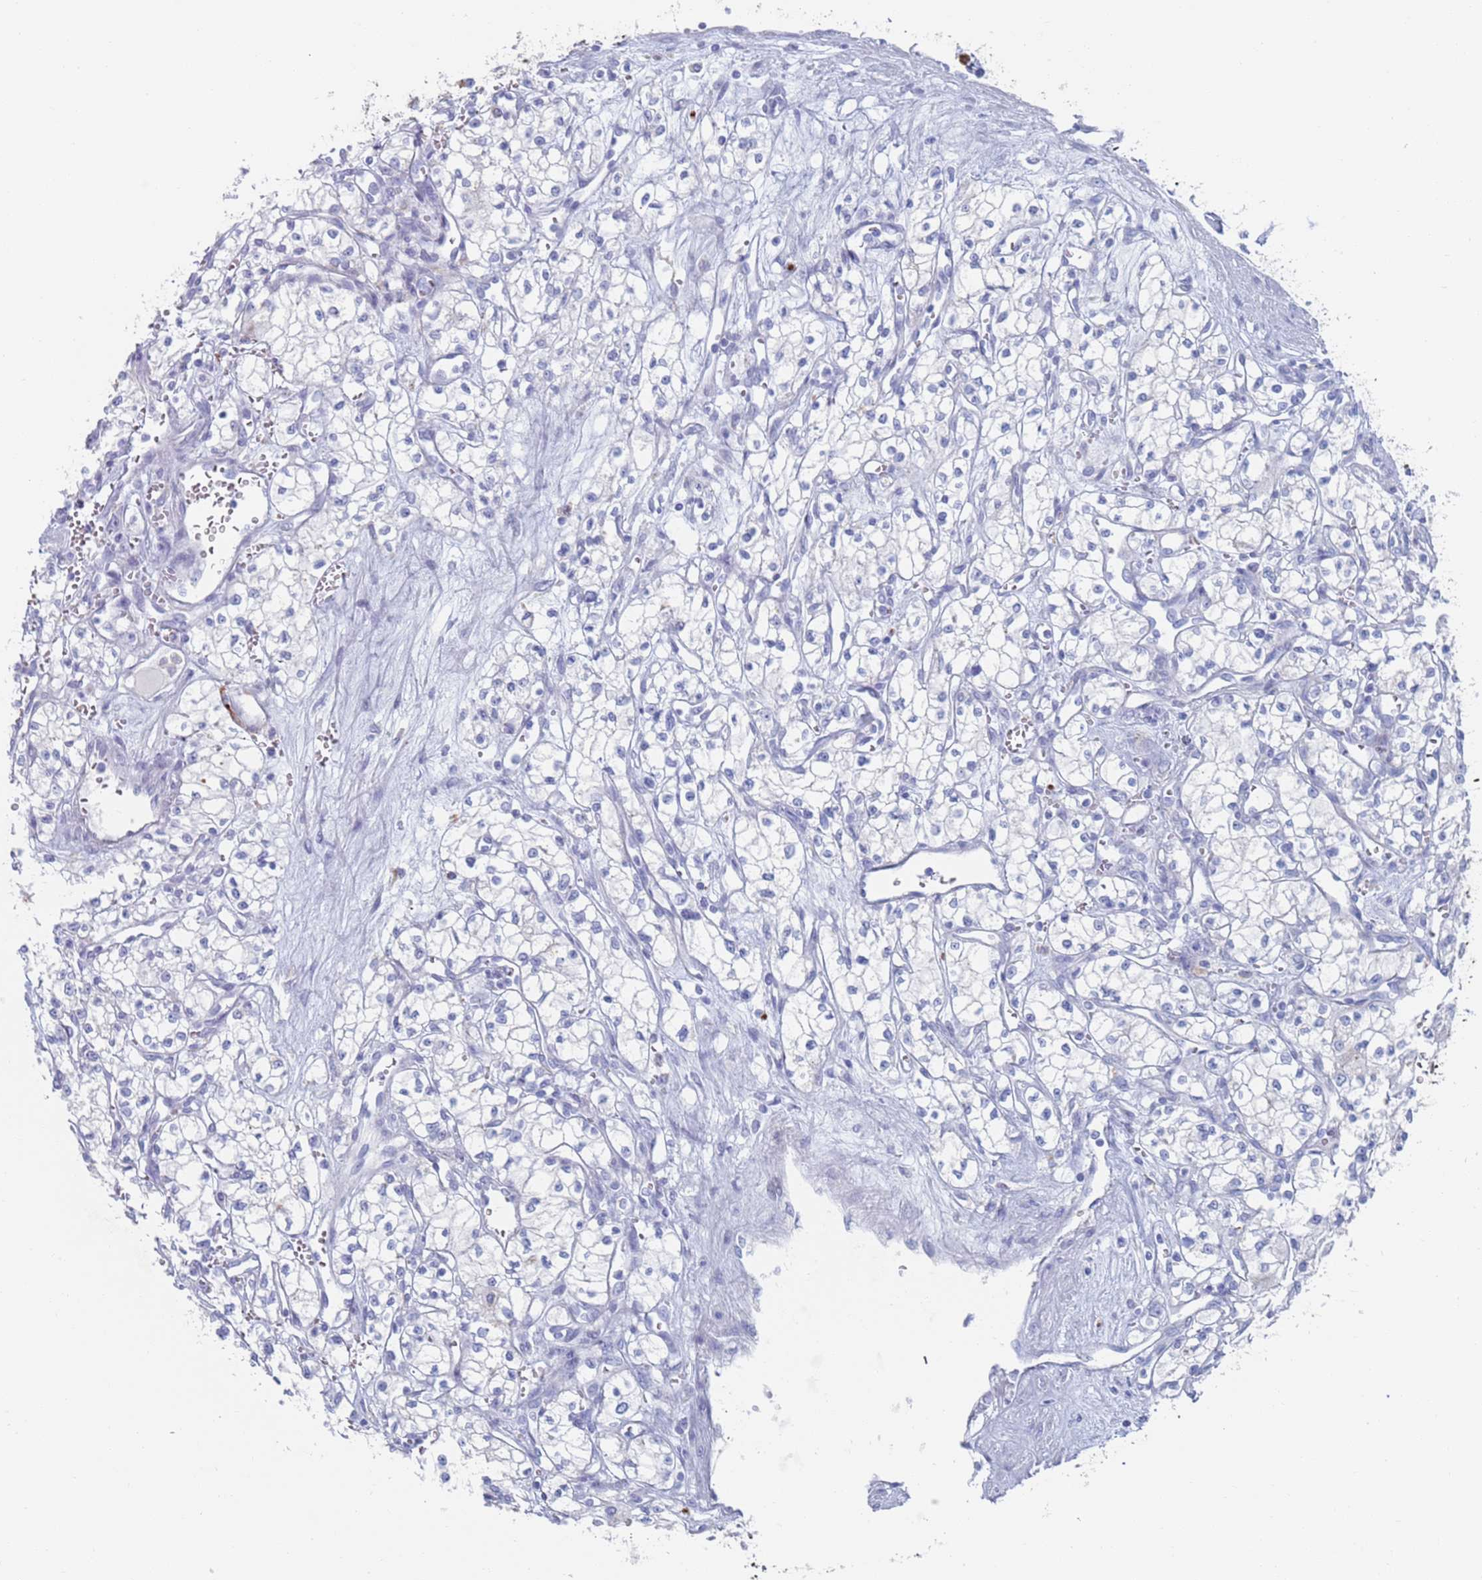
{"staining": {"intensity": "negative", "quantity": "none", "location": "none"}, "tissue": "renal cancer", "cell_type": "Tumor cells", "image_type": "cancer", "snomed": [{"axis": "morphology", "description": "Adenocarcinoma, NOS"}, {"axis": "topography", "description": "Kidney"}], "caption": "Tumor cells are negative for brown protein staining in adenocarcinoma (renal). Brightfield microscopy of immunohistochemistry (IHC) stained with DAB (3,3'-diaminobenzidine) (brown) and hematoxylin (blue), captured at high magnification.", "gene": "FUCA1", "patient": {"sex": "male", "age": 59}}